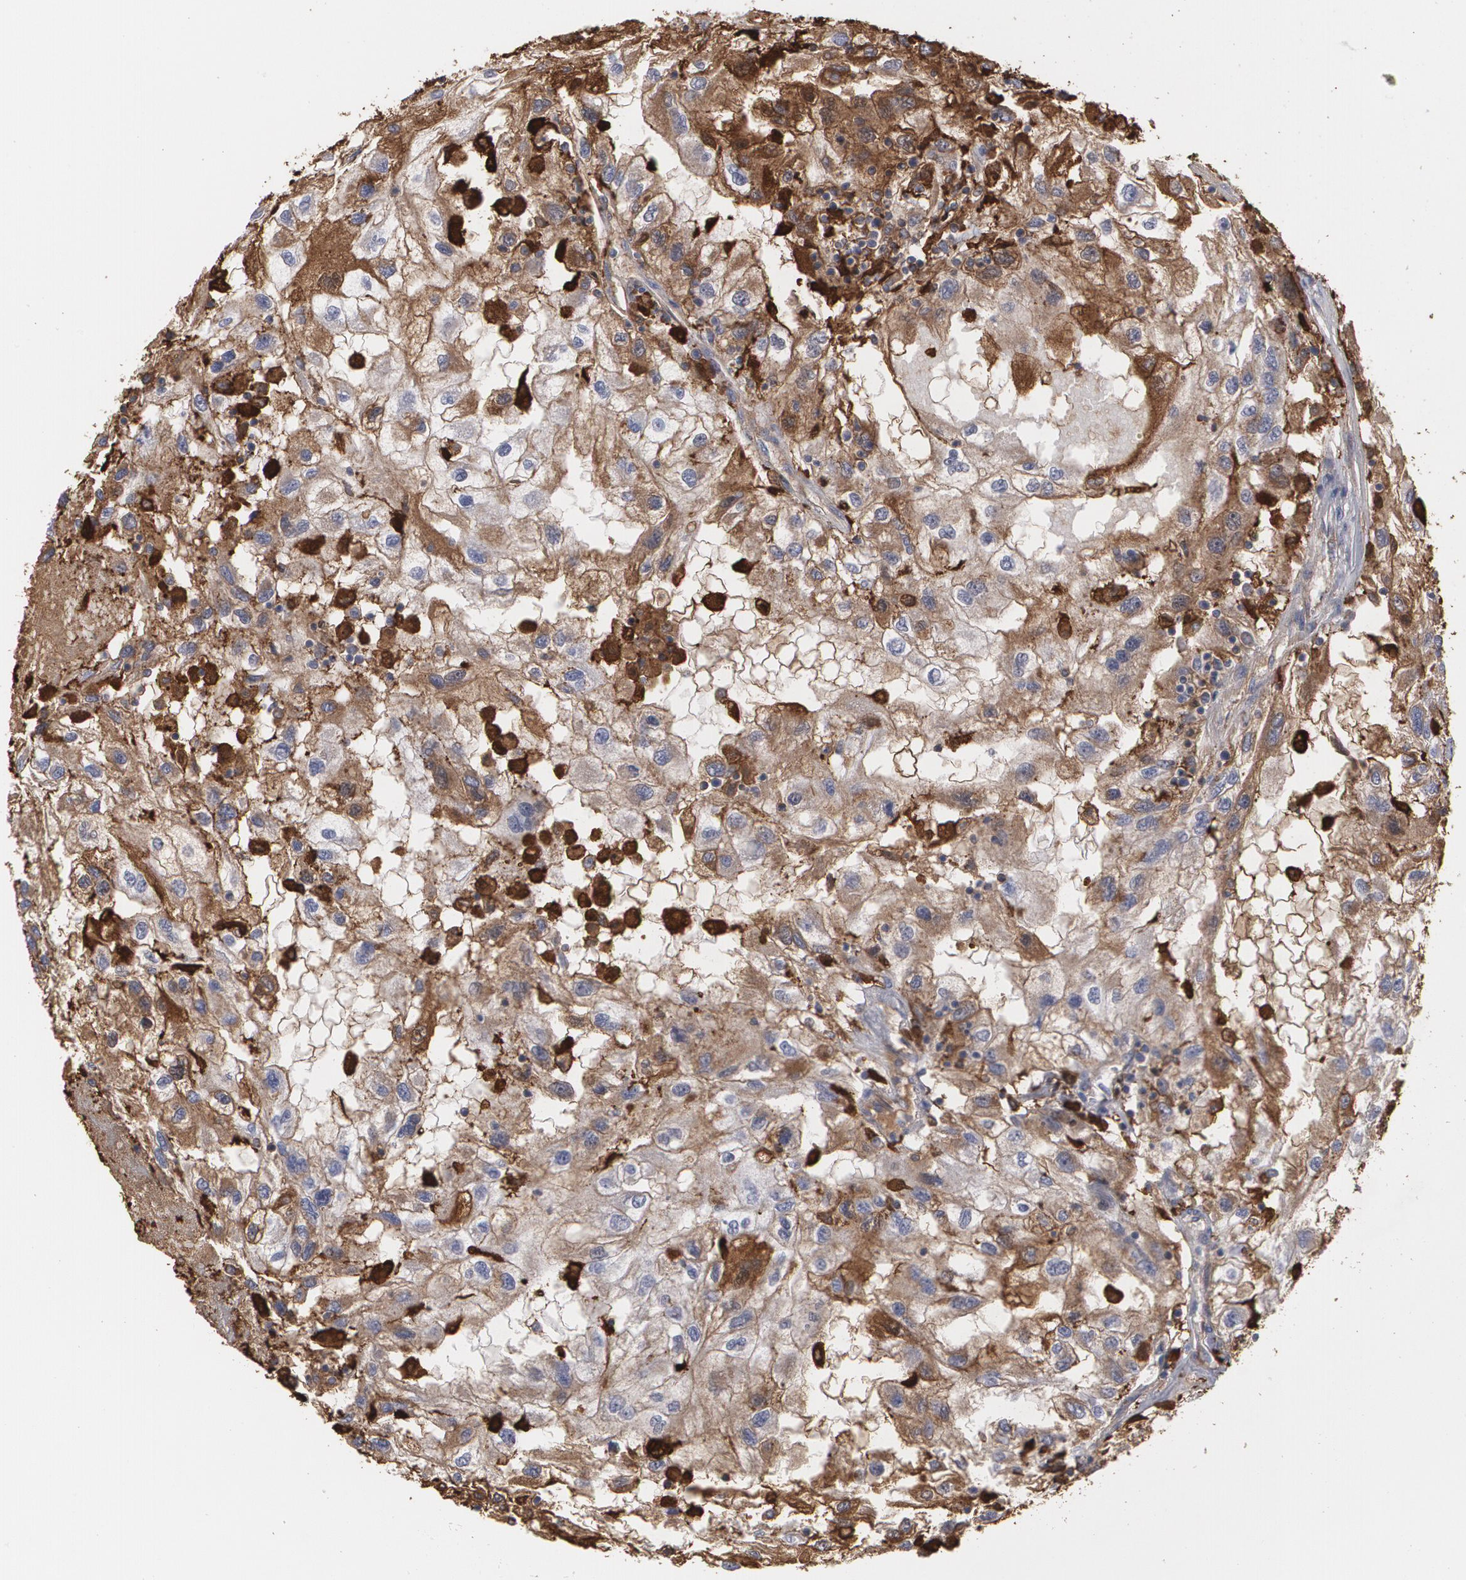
{"staining": {"intensity": "strong", "quantity": ">75%", "location": "cytoplasmic/membranous"}, "tissue": "renal cancer", "cell_type": "Tumor cells", "image_type": "cancer", "snomed": [{"axis": "morphology", "description": "Normal tissue, NOS"}, {"axis": "morphology", "description": "Adenocarcinoma, NOS"}, {"axis": "topography", "description": "Kidney"}], "caption": "DAB (3,3'-diaminobenzidine) immunohistochemical staining of human renal cancer shows strong cytoplasmic/membranous protein expression in about >75% of tumor cells.", "gene": "ODC1", "patient": {"sex": "male", "age": 71}}